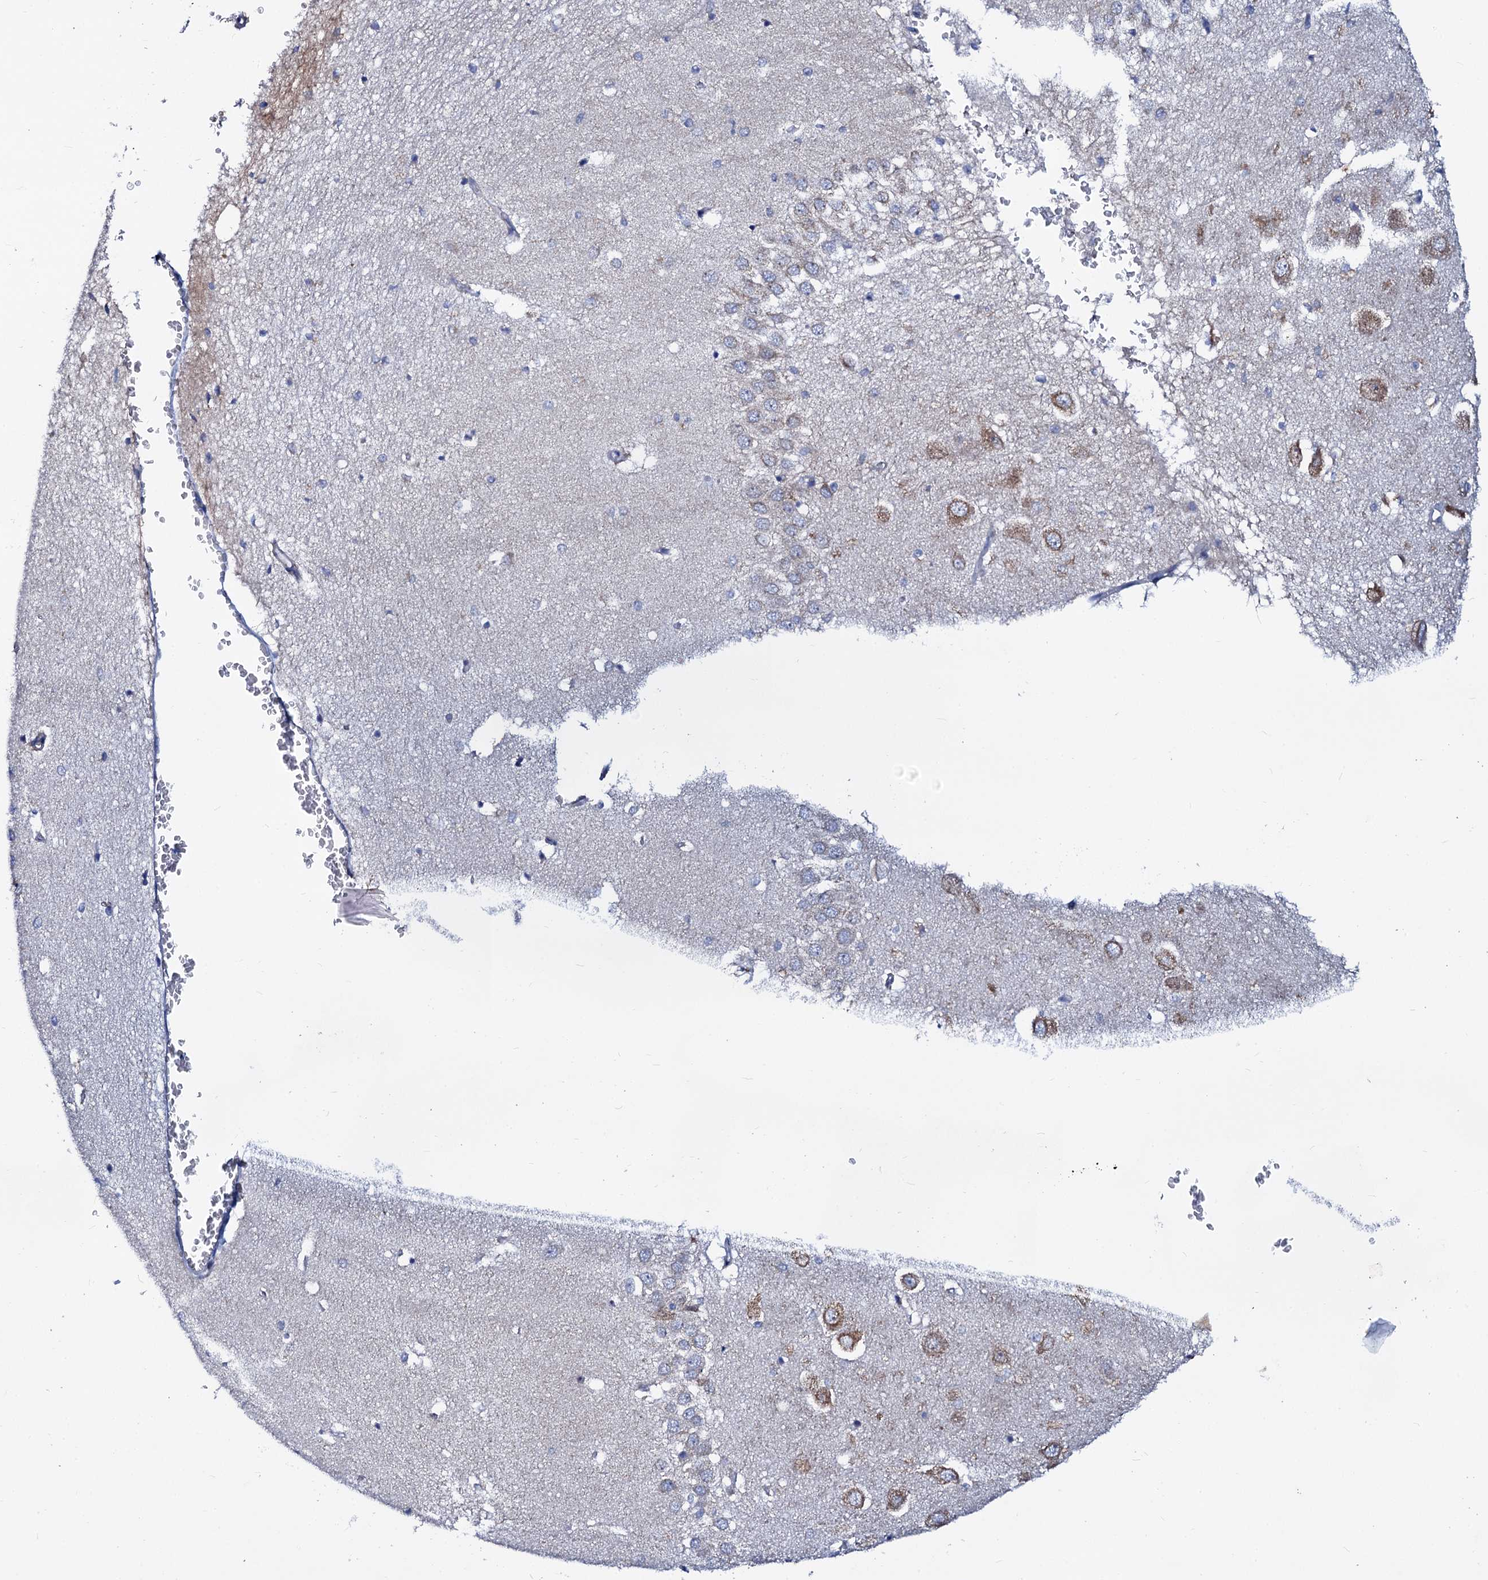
{"staining": {"intensity": "negative", "quantity": "none", "location": "none"}, "tissue": "hippocampus", "cell_type": "Glial cells", "image_type": "normal", "snomed": [{"axis": "morphology", "description": "Normal tissue, NOS"}, {"axis": "topography", "description": "Hippocampus"}], "caption": "This micrograph is of normal hippocampus stained with immunohistochemistry to label a protein in brown with the nuclei are counter-stained blue. There is no expression in glial cells.", "gene": "SLC37A4", "patient": {"sex": "female", "age": 64}}